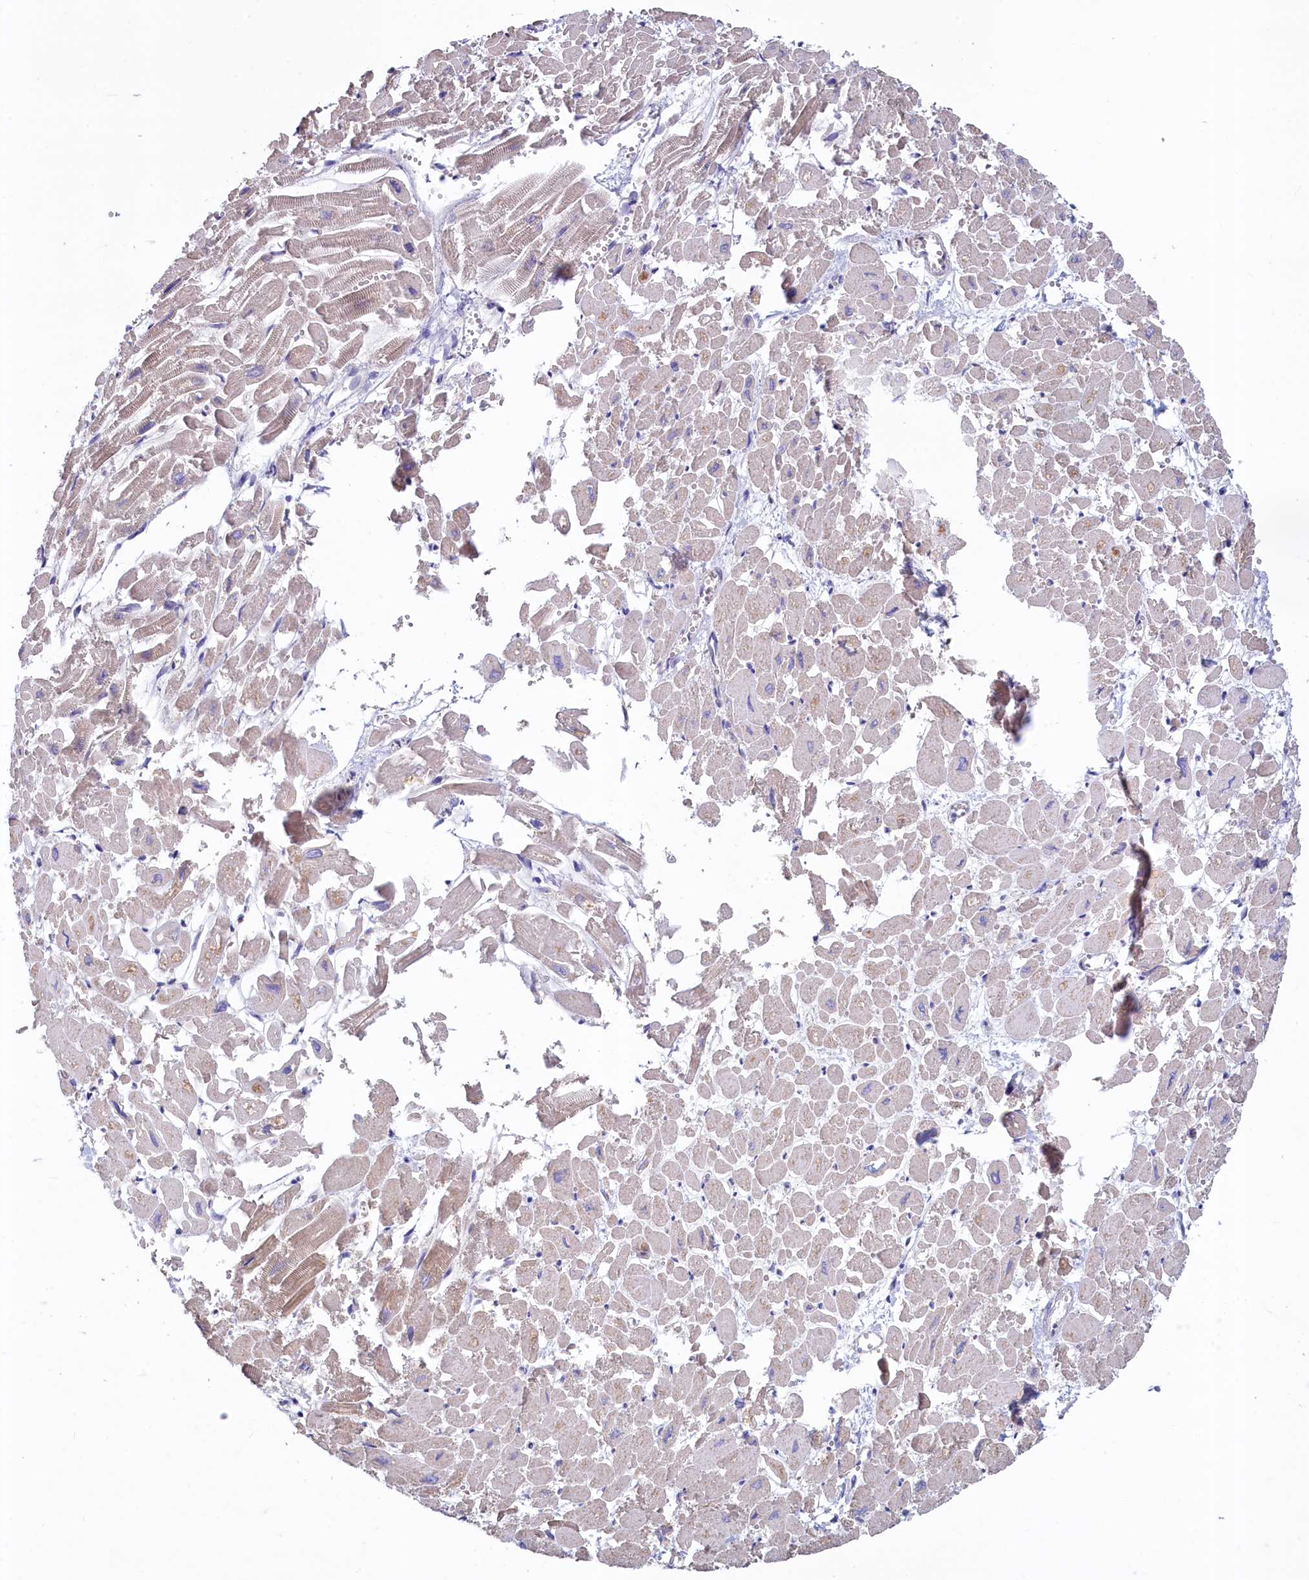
{"staining": {"intensity": "negative", "quantity": "none", "location": "none"}, "tissue": "heart muscle", "cell_type": "Cardiomyocytes", "image_type": "normal", "snomed": [{"axis": "morphology", "description": "Normal tissue, NOS"}, {"axis": "topography", "description": "Heart"}], "caption": "DAB (3,3'-diaminobenzidine) immunohistochemical staining of unremarkable human heart muscle exhibits no significant staining in cardiomyocytes. (DAB immunohistochemistry (IHC) with hematoxylin counter stain).", "gene": "SPATA2L", "patient": {"sex": "male", "age": 54}}